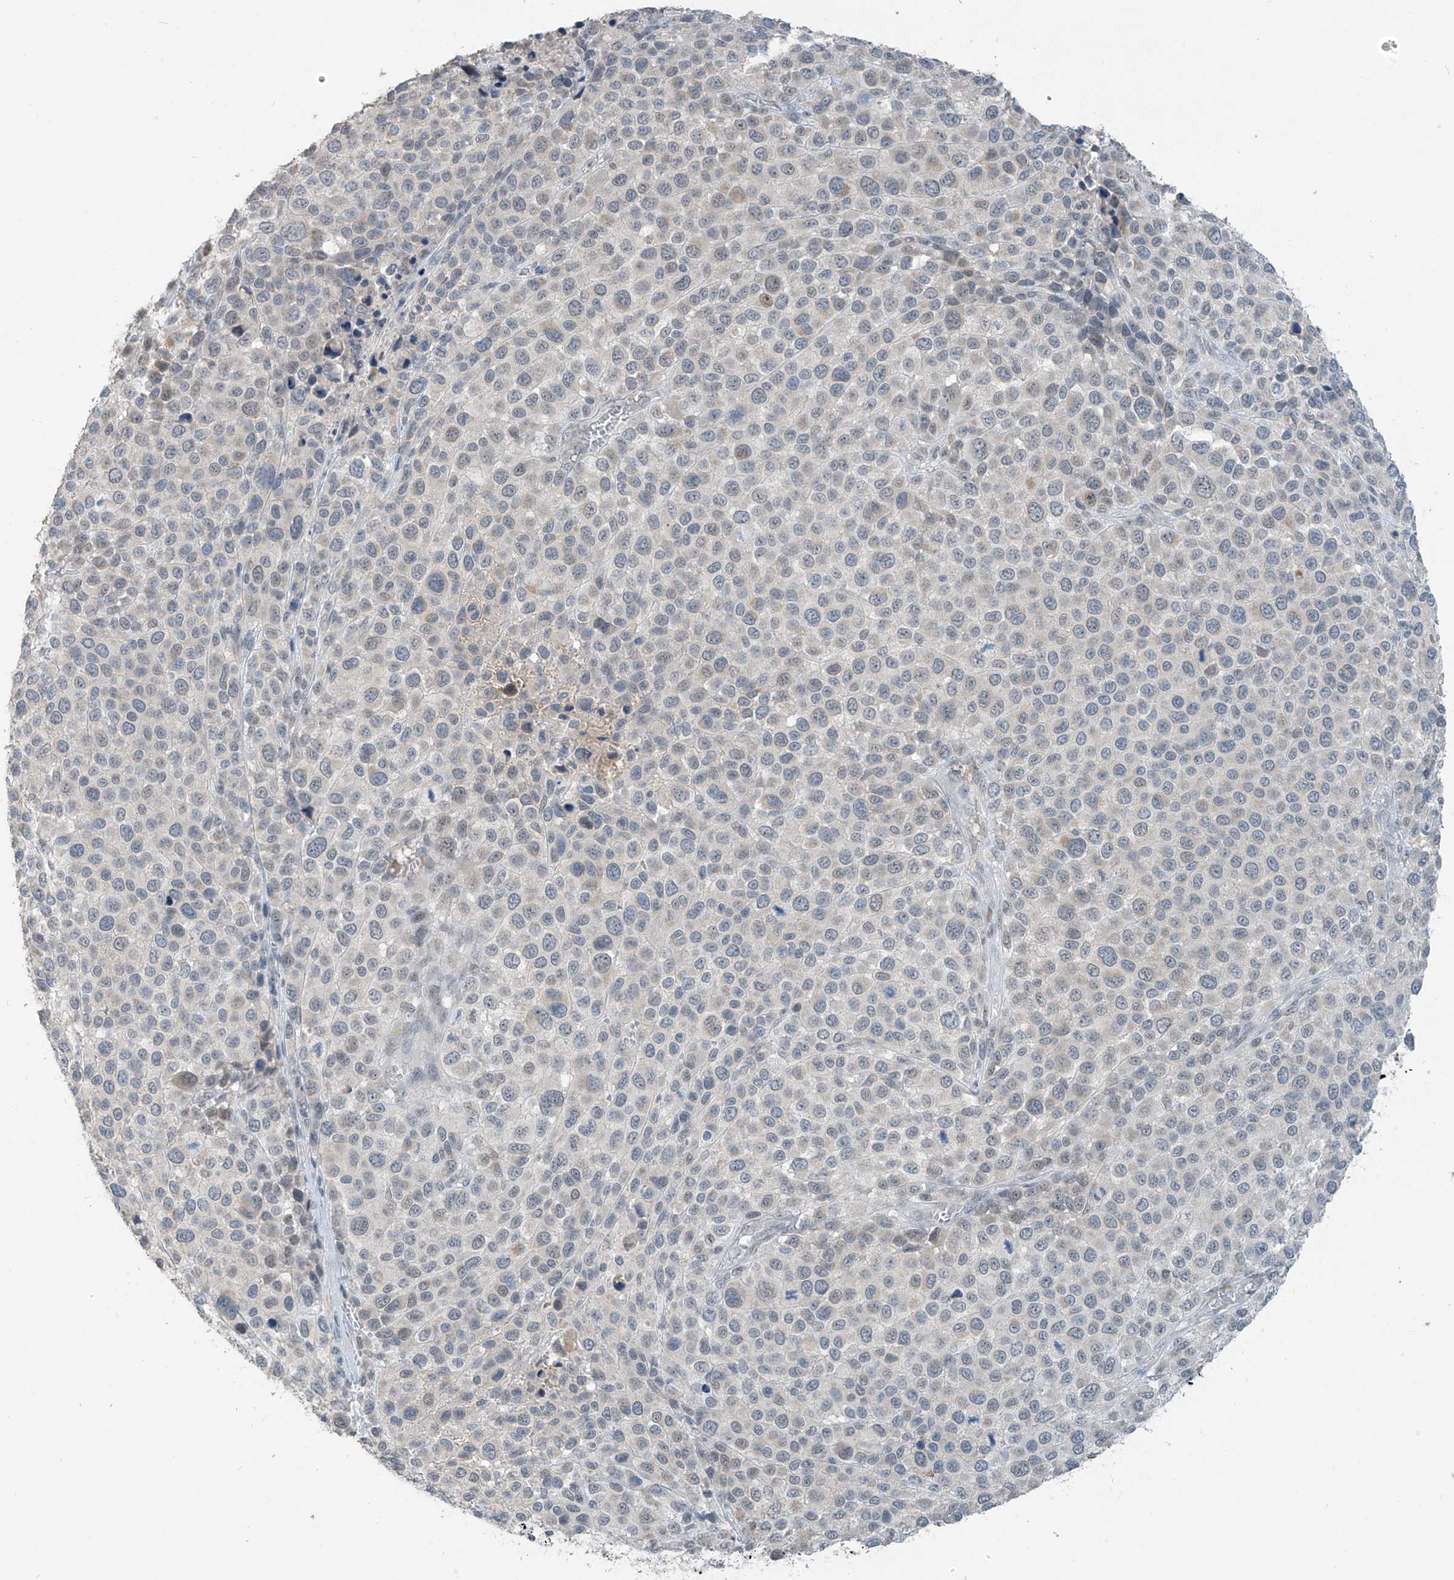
{"staining": {"intensity": "negative", "quantity": "none", "location": "none"}, "tissue": "melanoma", "cell_type": "Tumor cells", "image_type": "cancer", "snomed": [{"axis": "morphology", "description": "Malignant melanoma, NOS"}, {"axis": "topography", "description": "Skin of trunk"}], "caption": "The photomicrograph reveals no significant staining in tumor cells of malignant melanoma. Nuclei are stained in blue.", "gene": "METAP1D", "patient": {"sex": "male", "age": 71}}